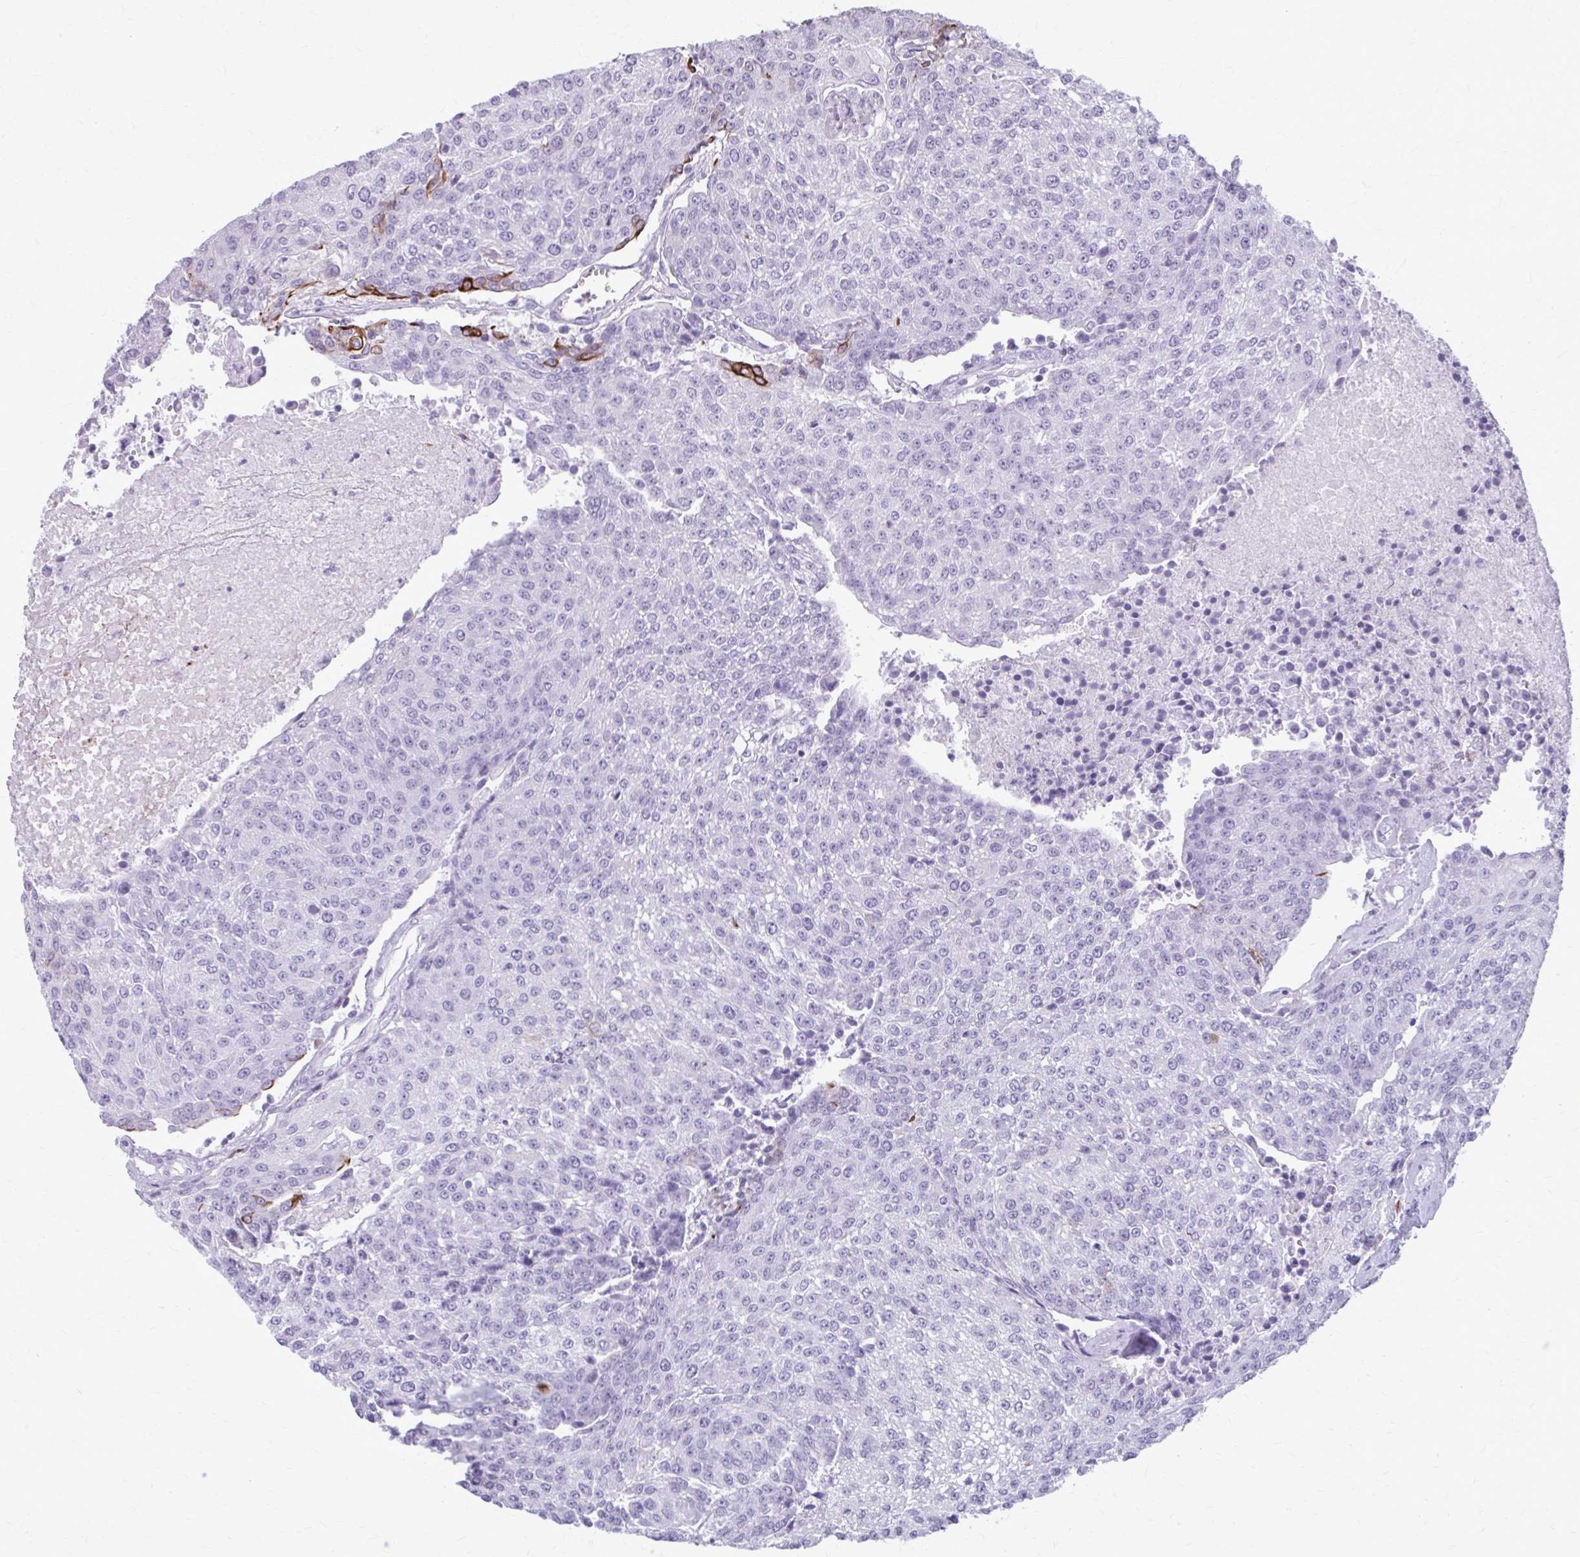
{"staining": {"intensity": "strong", "quantity": "<25%", "location": "cytoplasmic/membranous"}, "tissue": "urothelial cancer", "cell_type": "Tumor cells", "image_type": "cancer", "snomed": [{"axis": "morphology", "description": "Urothelial carcinoma, High grade"}, {"axis": "topography", "description": "Urinary bladder"}], "caption": "High-power microscopy captured an immunohistochemistry histopathology image of urothelial cancer, revealing strong cytoplasmic/membranous expression in approximately <25% of tumor cells. The staining is performed using DAB (3,3'-diaminobenzidine) brown chromogen to label protein expression. The nuclei are counter-stained blue using hematoxylin.", "gene": "KRT5", "patient": {"sex": "female", "age": 85}}